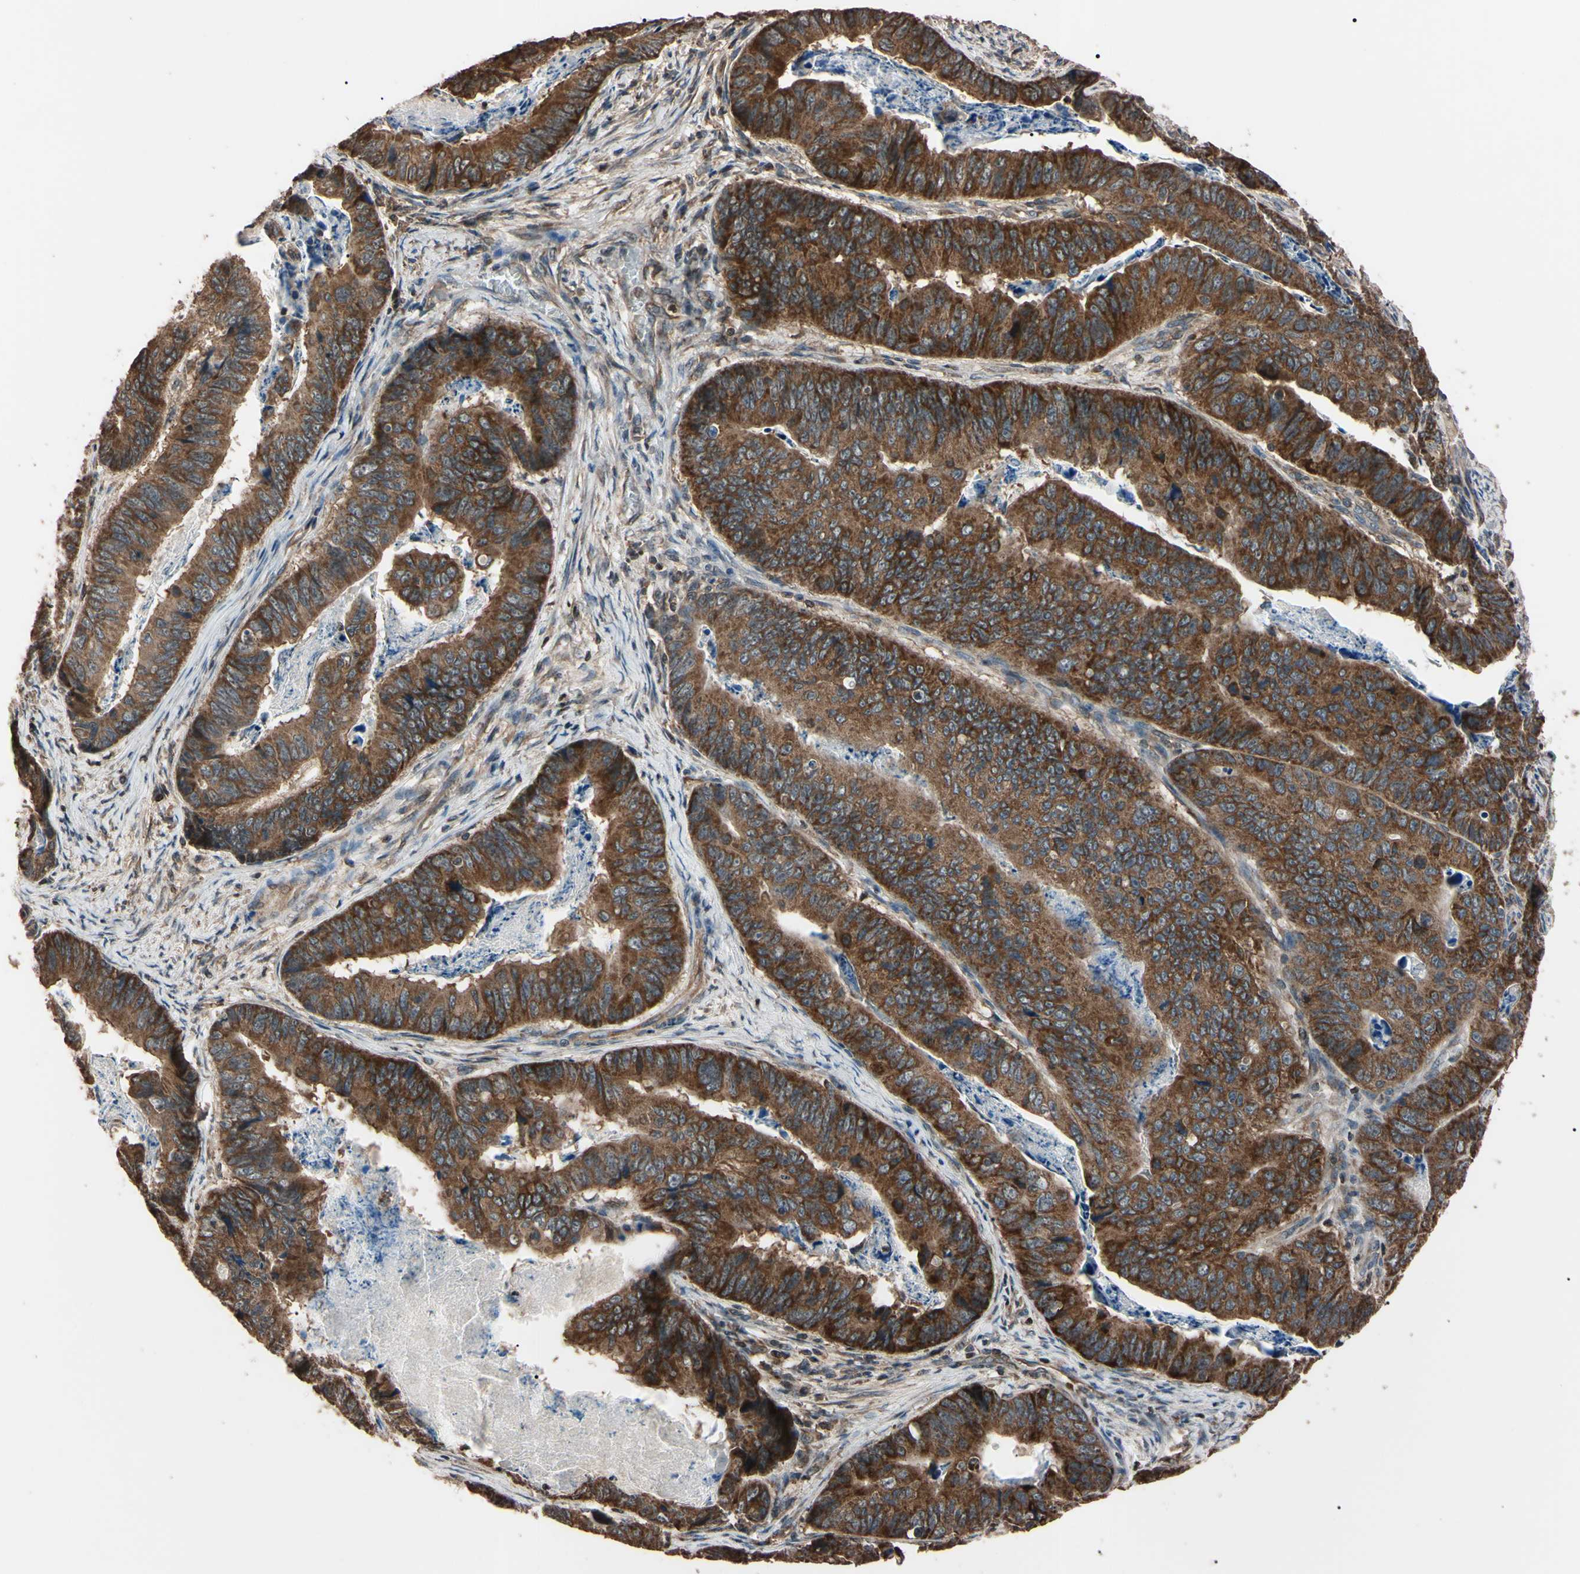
{"staining": {"intensity": "moderate", "quantity": "25%-75%", "location": "cytoplasmic/membranous"}, "tissue": "stomach cancer", "cell_type": "Tumor cells", "image_type": "cancer", "snomed": [{"axis": "morphology", "description": "Adenocarcinoma, NOS"}, {"axis": "topography", "description": "Stomach, lower"}], "caption": "Protein expression analysis of adenocarcinoma (stomach) shows moderate cytoplasmic/membranous positivity in about 25%-75% of tumor cells.", "gene": "TNFRSF1A", "patient": {"sex": "male", "age": 77}}